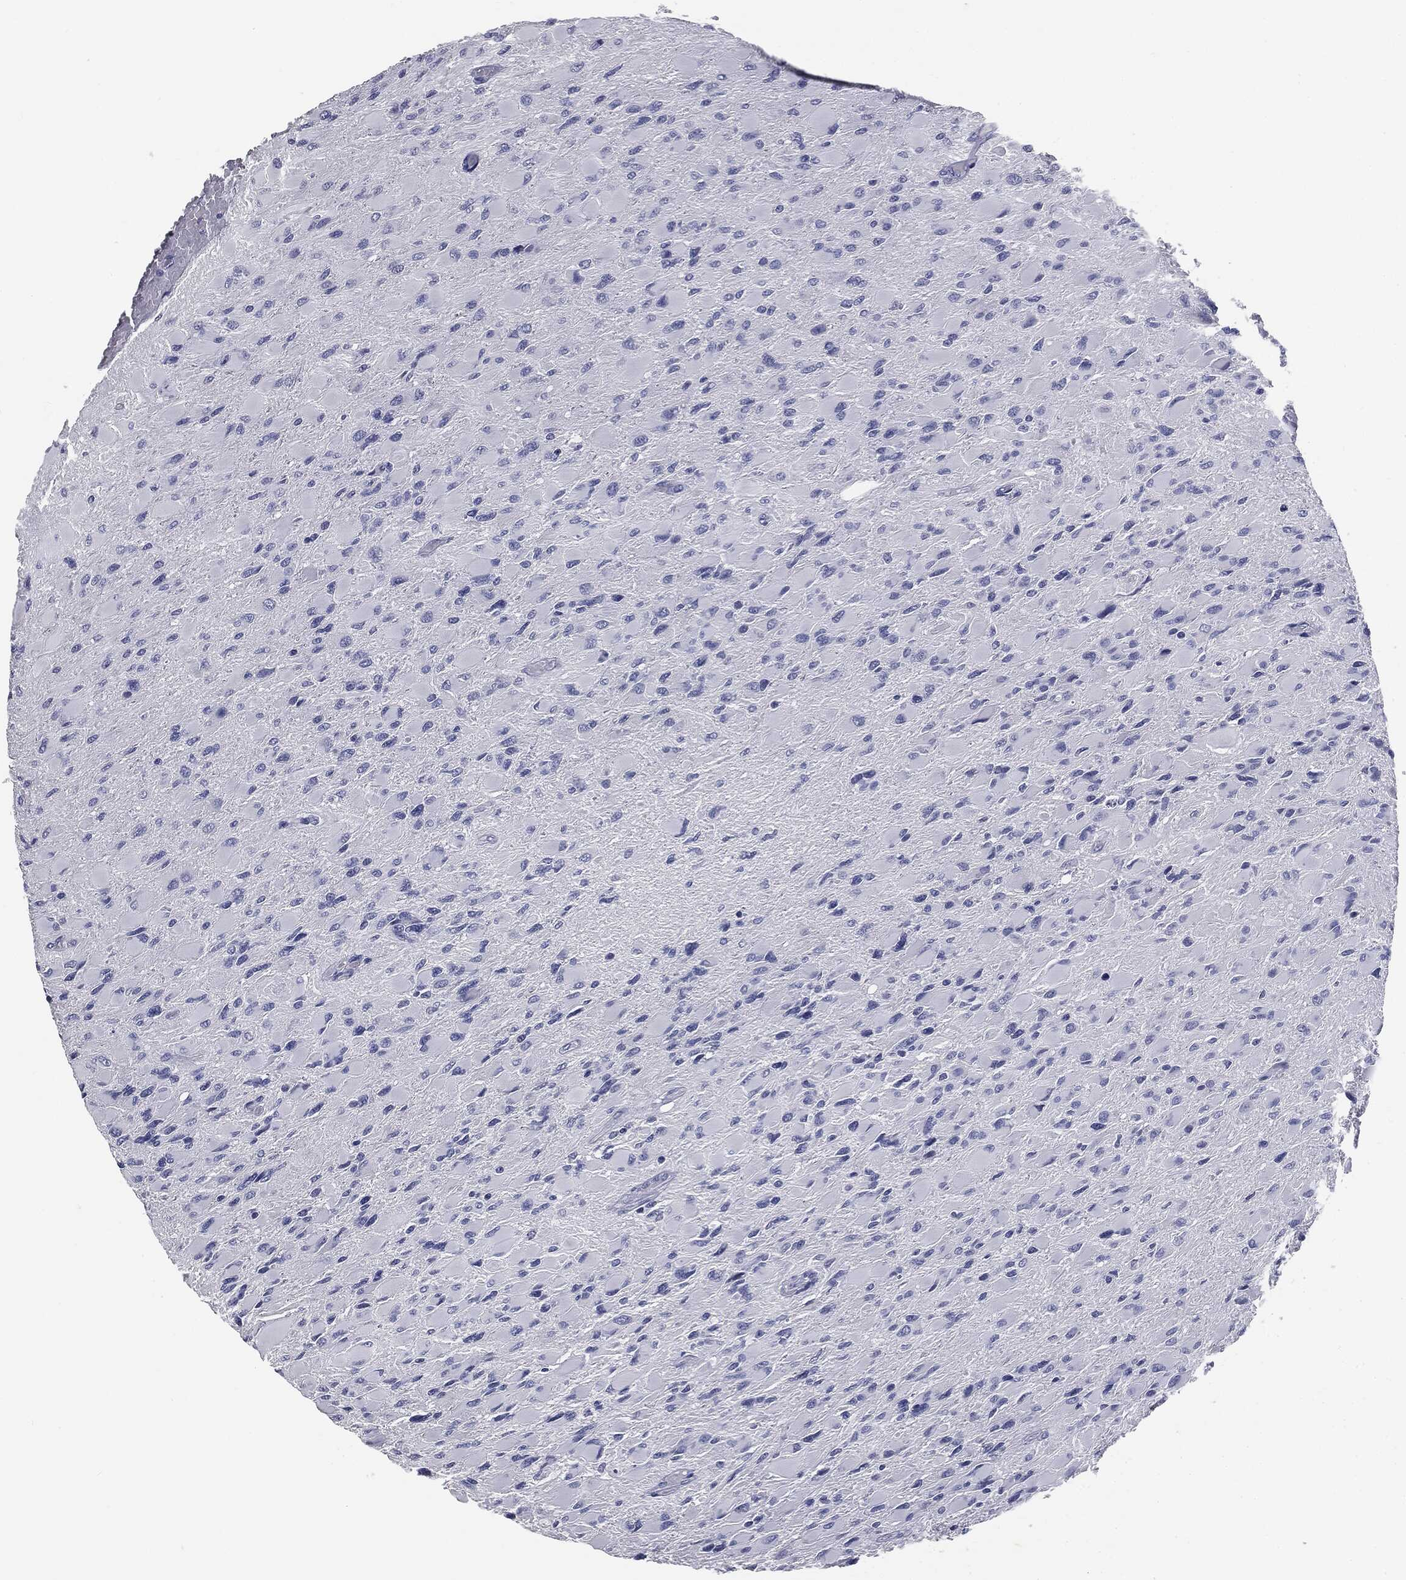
{"staining": {"intensity": "negative", "quantity": "none", "location": "none"}, "tissue": "glioma", "cell_type": "Tumor cells", "image_type": "cancer", "snomed": [{"axis": "morphology", "description": "Glioma, malignant, High grade"}, {"axis": "topography", "description": "Cerebral cortex"}], "caption": "Immunohistochemistry (IHC) histopathology image of neoplastic tissue: human glioma stained with DAB (3,3'-diaminobenzidine) exhibits no significant protein expression in tumor cells.", "gene": "AFP", "patient": {"sex": "female", "age": 36}}